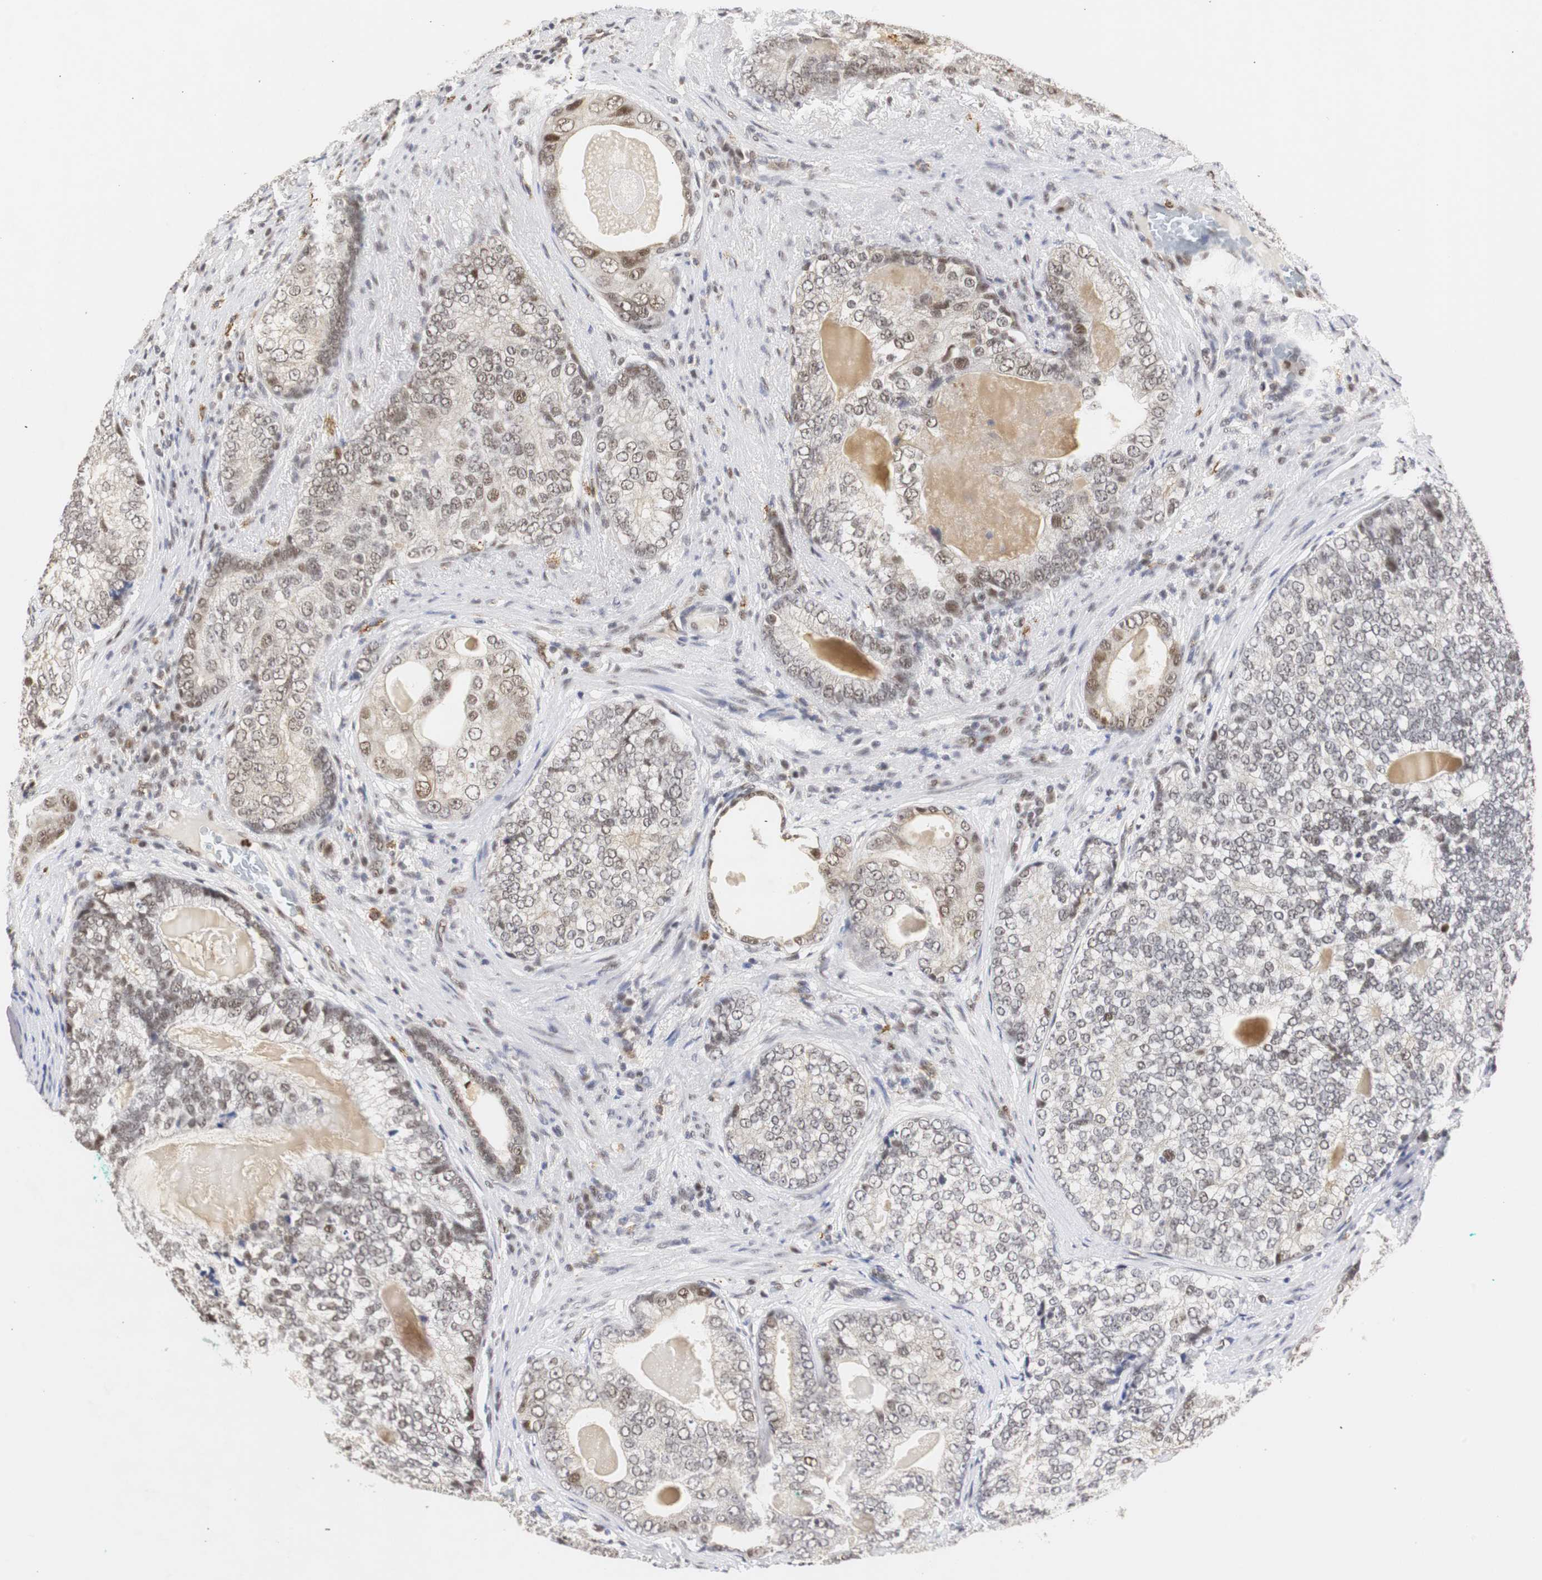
{"staining": {"intensity": "moderate", "quantity": "<25%", "location": "cytoplasmic/membranous"}, "tissue": "prostate cancer", "cell_type": "Tumor cells", "image_type": "cancer", "snomed": [{"axis": "morphology", "description": "Adenocarcinoma, High grade"}, {"axis": "topography", "description": "Prostate"}], "caption": "Tumor cells demonstrate low levels of moderate cytoplasmic/membranous positivity in approximately <25% of cells in prostate cancer.", "gene": "ZFC3H1", "patient": {"sex": "male", "age": 66}}